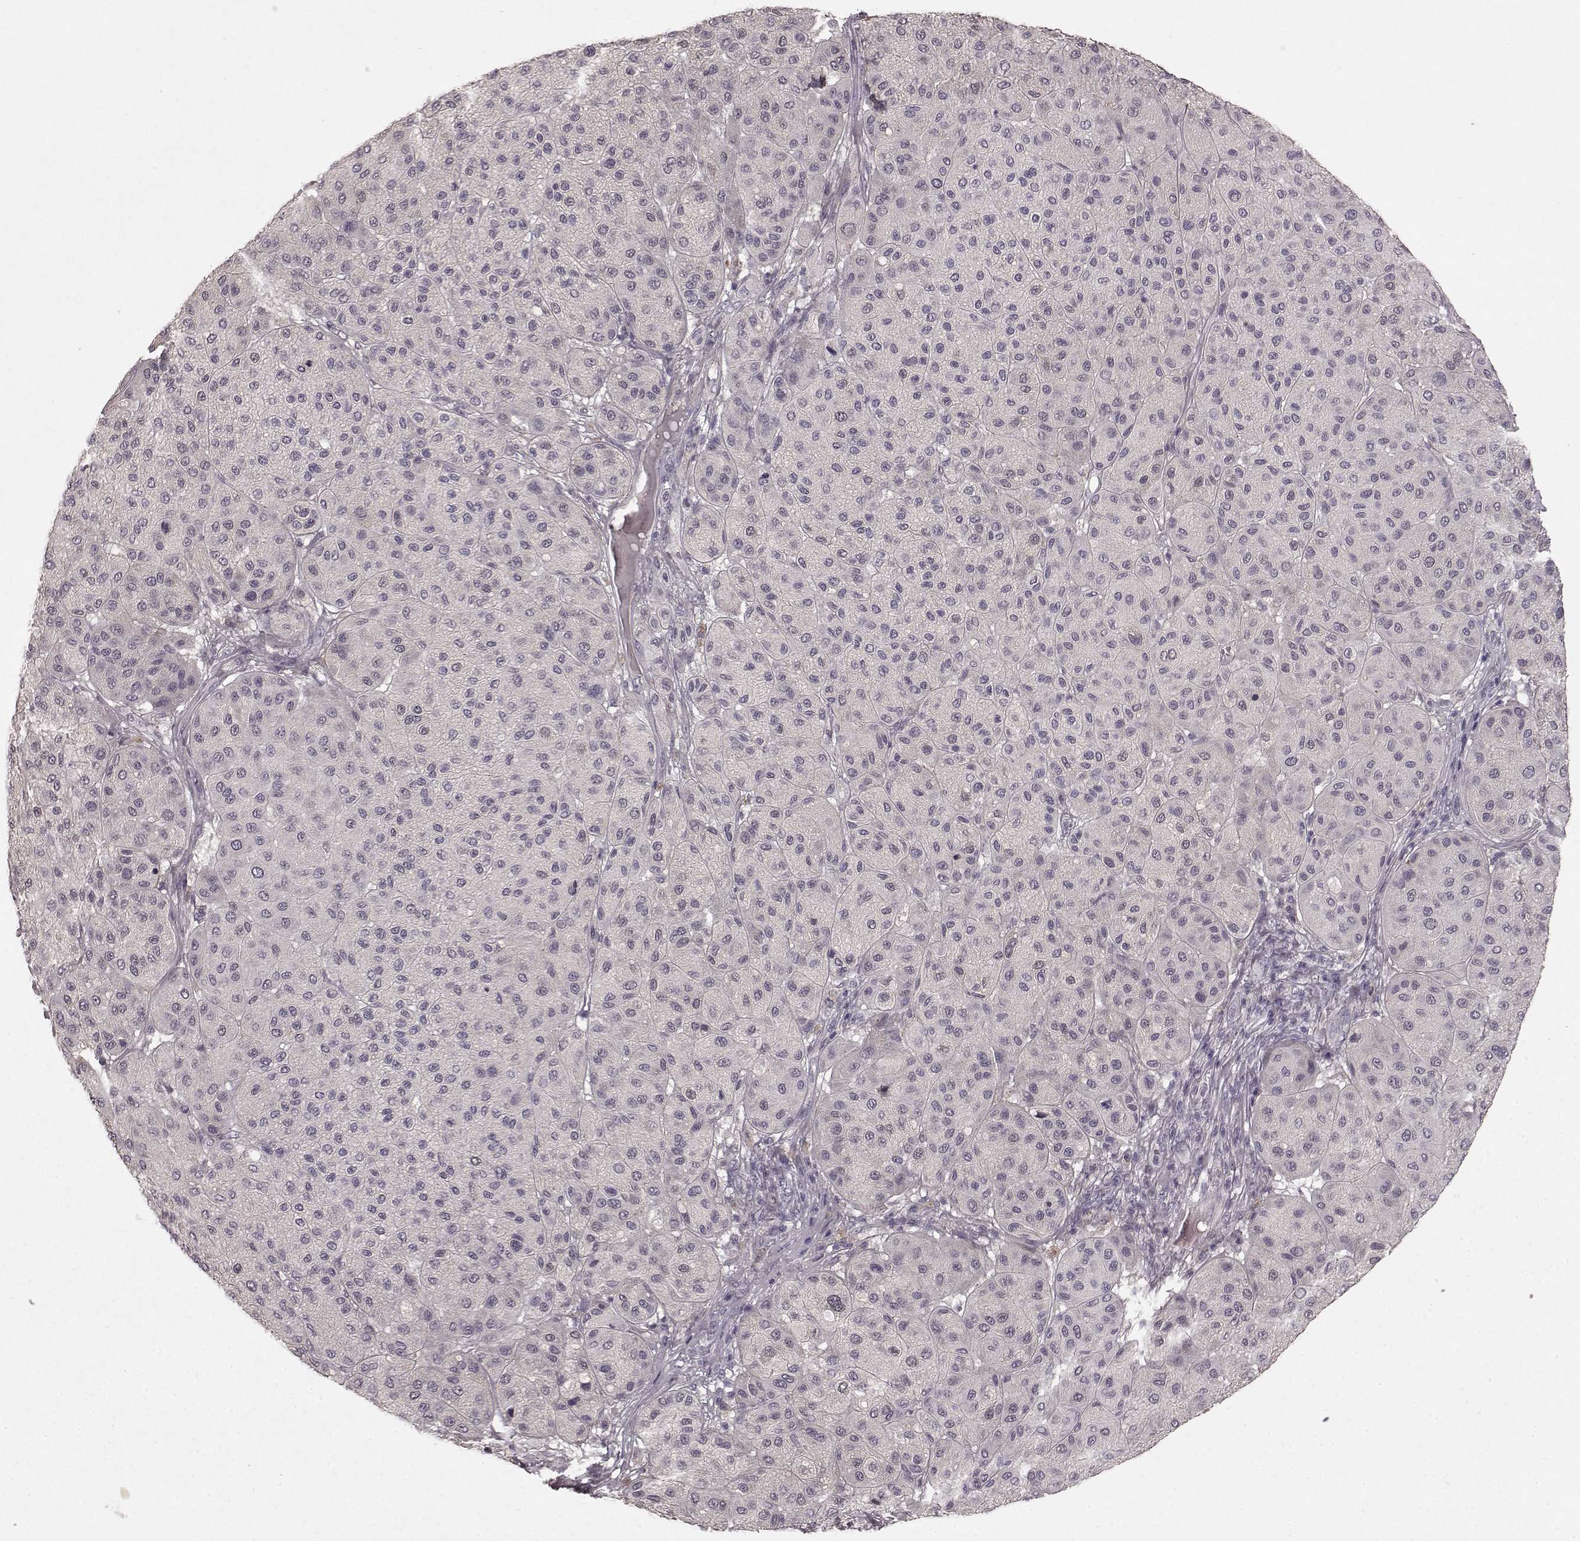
{"staining": {"intensity": "negative", "quantity": "none", "location": "none"}, "tissue": "melanoma", "cell_type": "Tumor cells", "image_type": "cancer", "snomed": [{"axis": "morphology", "description": "Malignant melanoma, Metastatic site"}, {"axis": "topography", "description": "Smooth muscle"}], "caption": "This is a image of IHC staining of melanoma, which shows no staining in tumor cells.", "gene": "SLC22A18", "patient": {"sex": "male", "age": 41}}